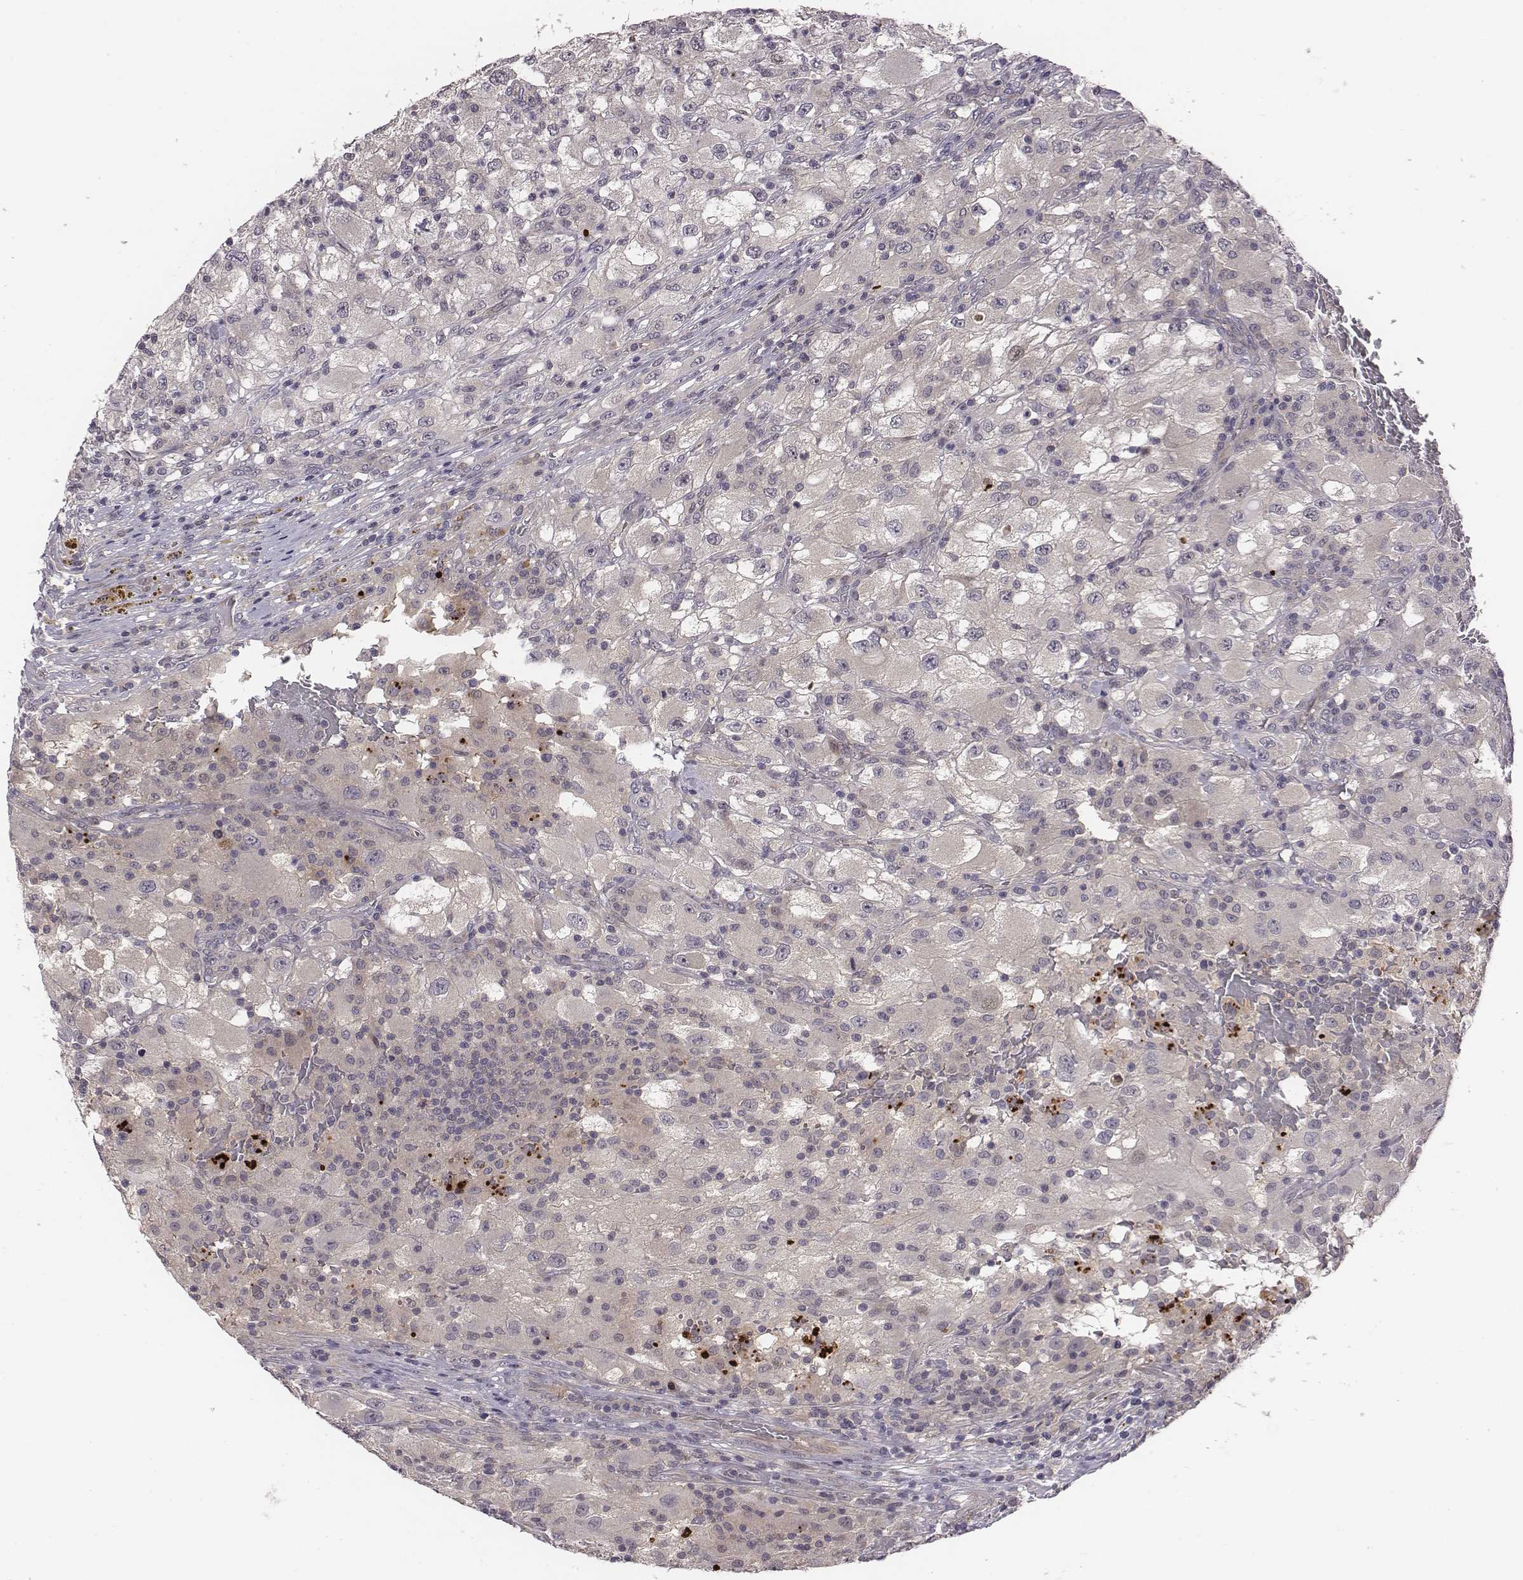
{"staining": {"intensity": "negative", "quantity": "none", "location": "none"}, "tissue": "renal cancer", "cell_type": "Tumor cells", "image_type": "cancer", "snomed": [{"axis": "morphology", "description": "Adenocarcinoma, NOS"}, {"axis": "topography", "description": "Kidney"}], "caption": "IHC micrograph of renal cancer stained for a protein (brown), which demonstrates no expression in tumor cells. (Stains: DAB (3,3'-diaminobenzidine) IHC with hematoxylin counter stain, Microscopy: brightfield microscopy at high magnification).", "gene": "SMURF2", "patient": {"sex": "female", "age": 67}}